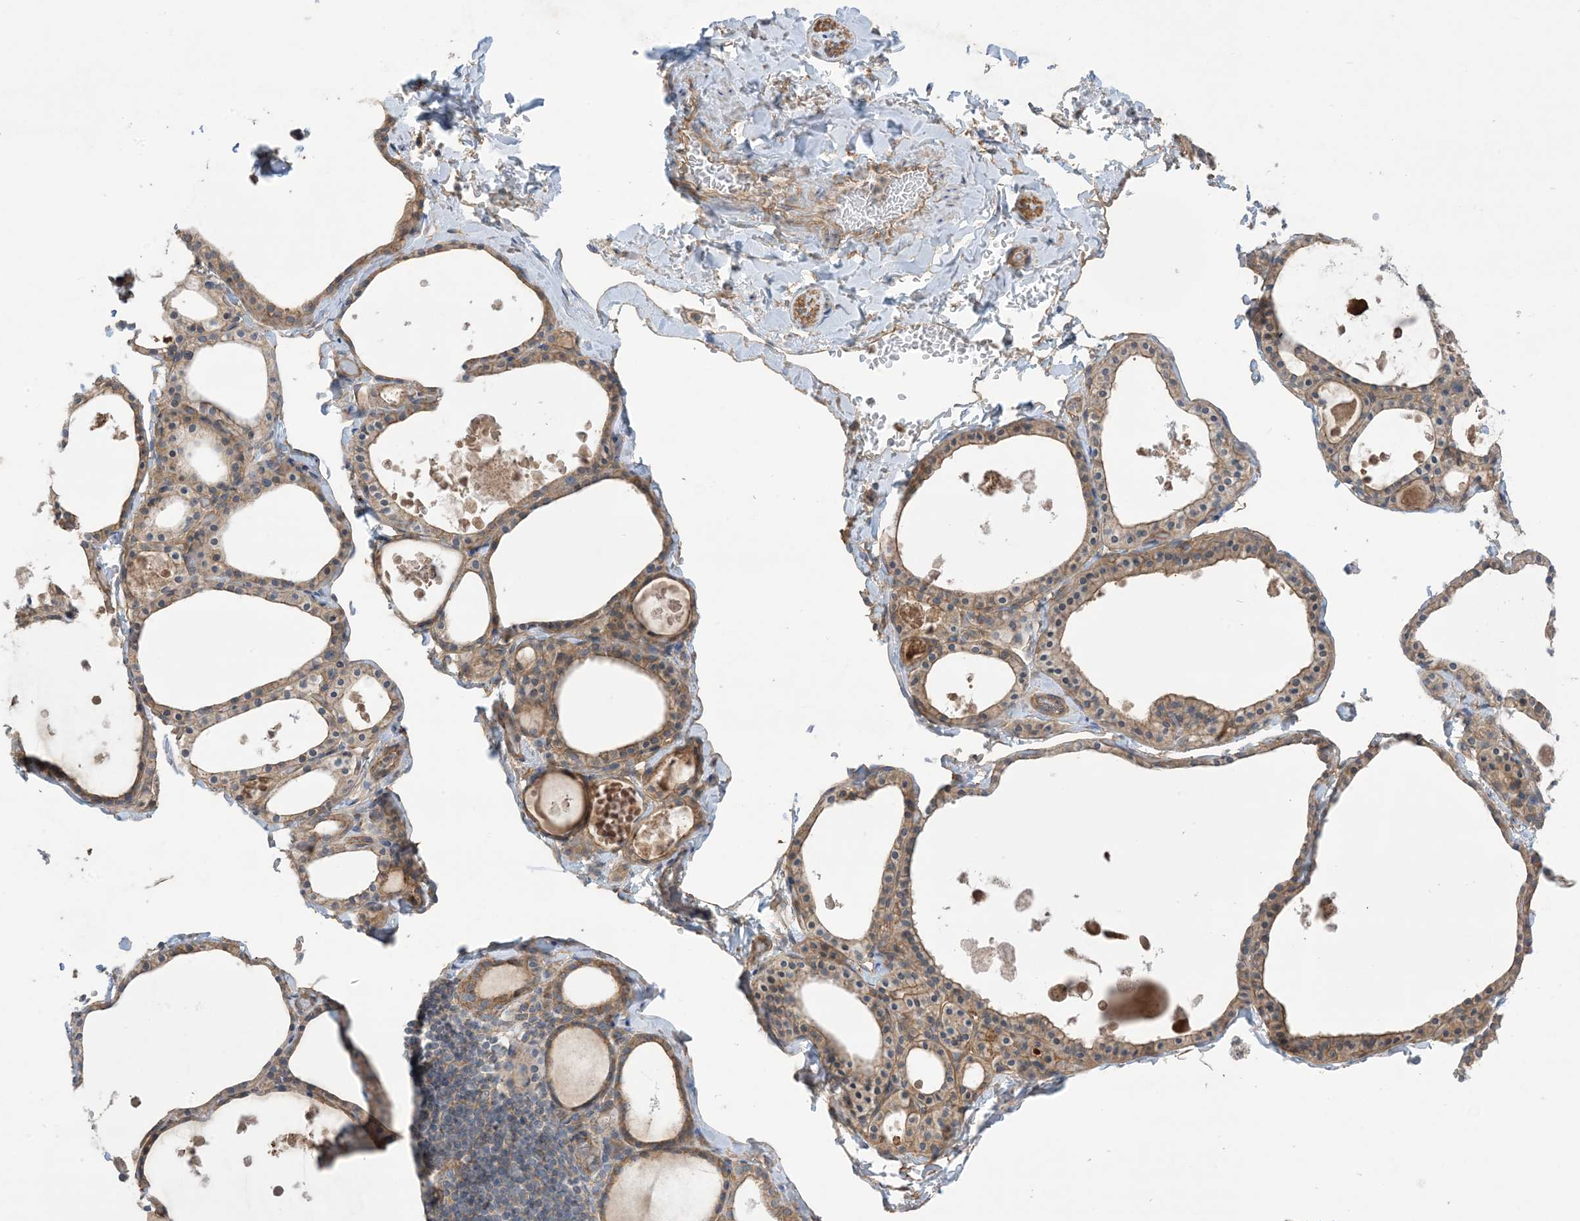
{"staining": {"intensity": "moderate", "quantity": "25%-75%", "location": "cytoplasmic/membranous"}, "tissue": "thyroid gland", "cell_type": "Glandular cells", "image_type": "normal", "snomed": [{"axis": "morphology", "description": "Normal tissue, NOS"}, {"axis": "topography", "description": "Thyroid gland"}], "caption": "Protein expression analysis of normal human thyroid gland reveals moderate cytoplasmic/membranous expression in about 25%-75% of glandular cells. The staining is performed using DAB brown chromogen to label protein expression. The nuclei are counter-stained blue using hematoxylin.", "gene": "CCNY", "patient": {"sex": "male", "age": 56}}